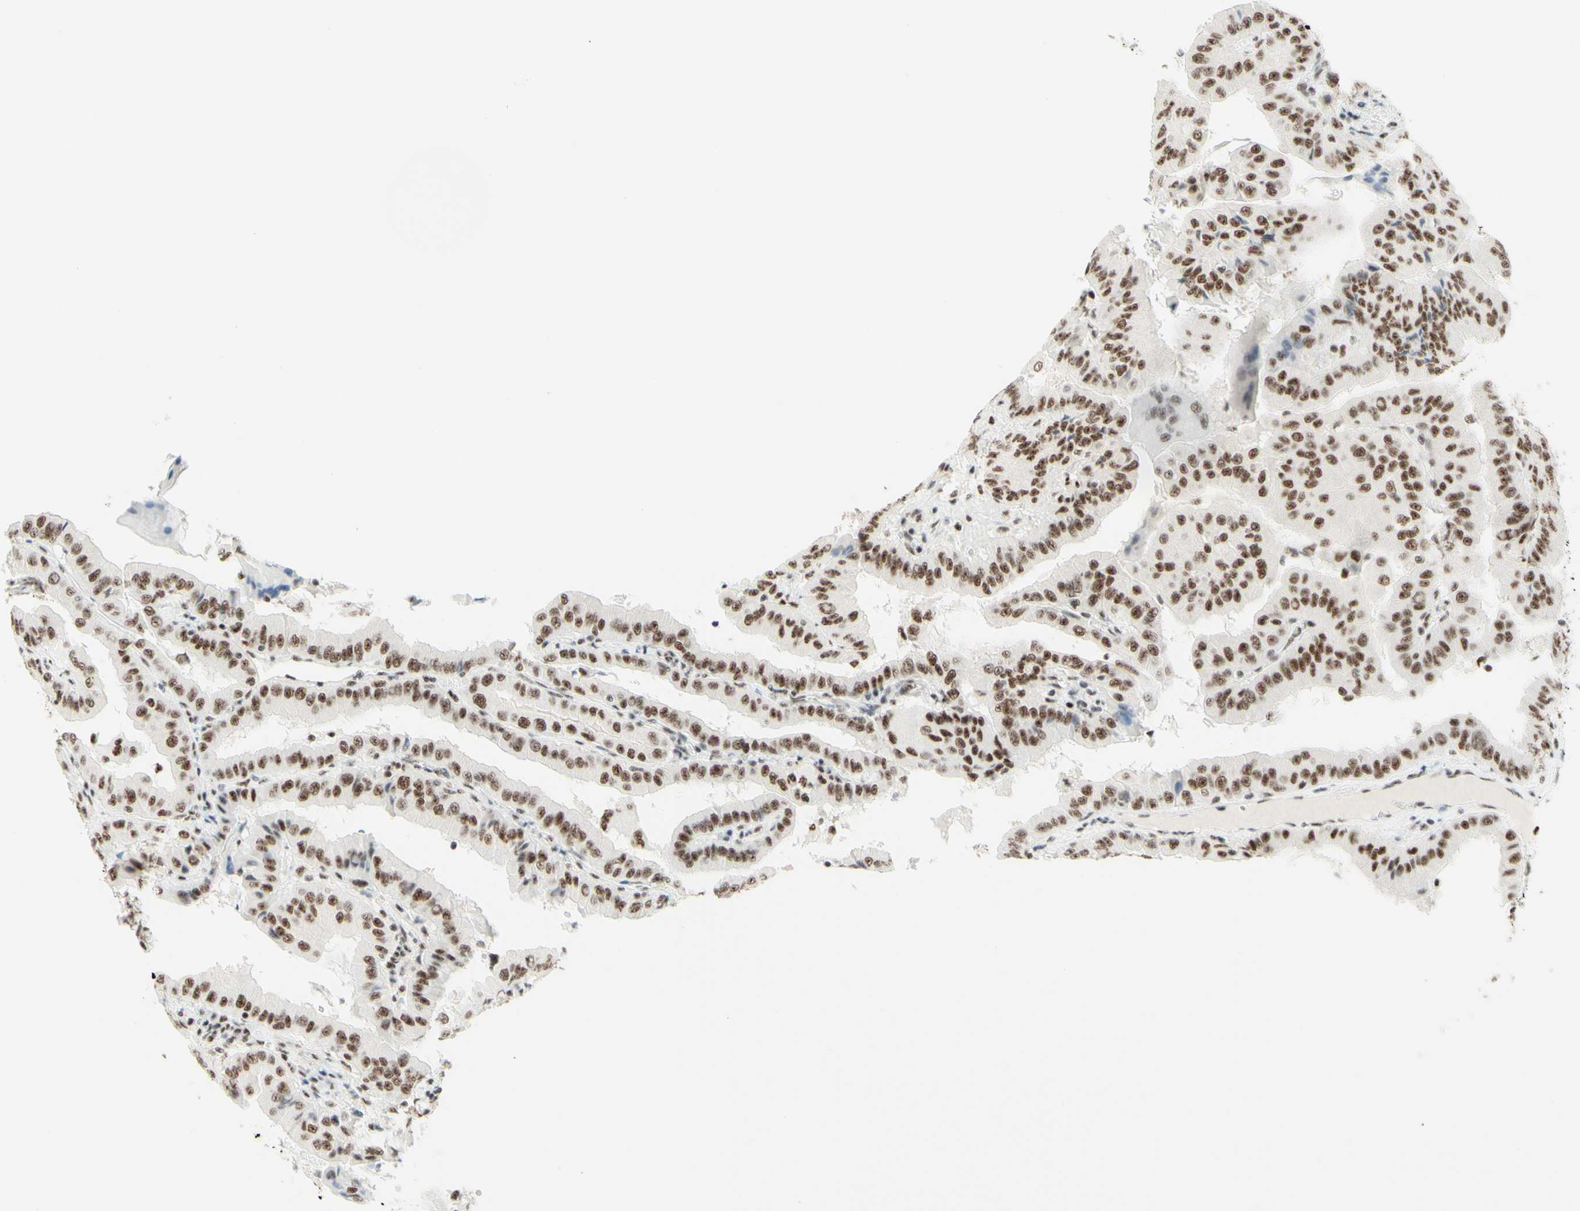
{"staining": {"intensity": "moderate", "quantity": ">75%", "location": "nuclear"}, "tissue": "thyroid cancer", "cell_type": "Tumor cells", "image_type": "cancer", "snomed": [{"axis": "morphology", "description": "Papillary adenocarcinoma, NOS"}, {"axis": "topography", "description": "Thyroid gland"}], "caption": "A micrograph showing moderate nuclear positivity in about >75% of tumor cells in thyroid cancer (papillary adenocarcinoma), as visualized by brown immunohistochemical staining.", "gene": "WTAP", "patient": {"sex": "male", "age": 33}}